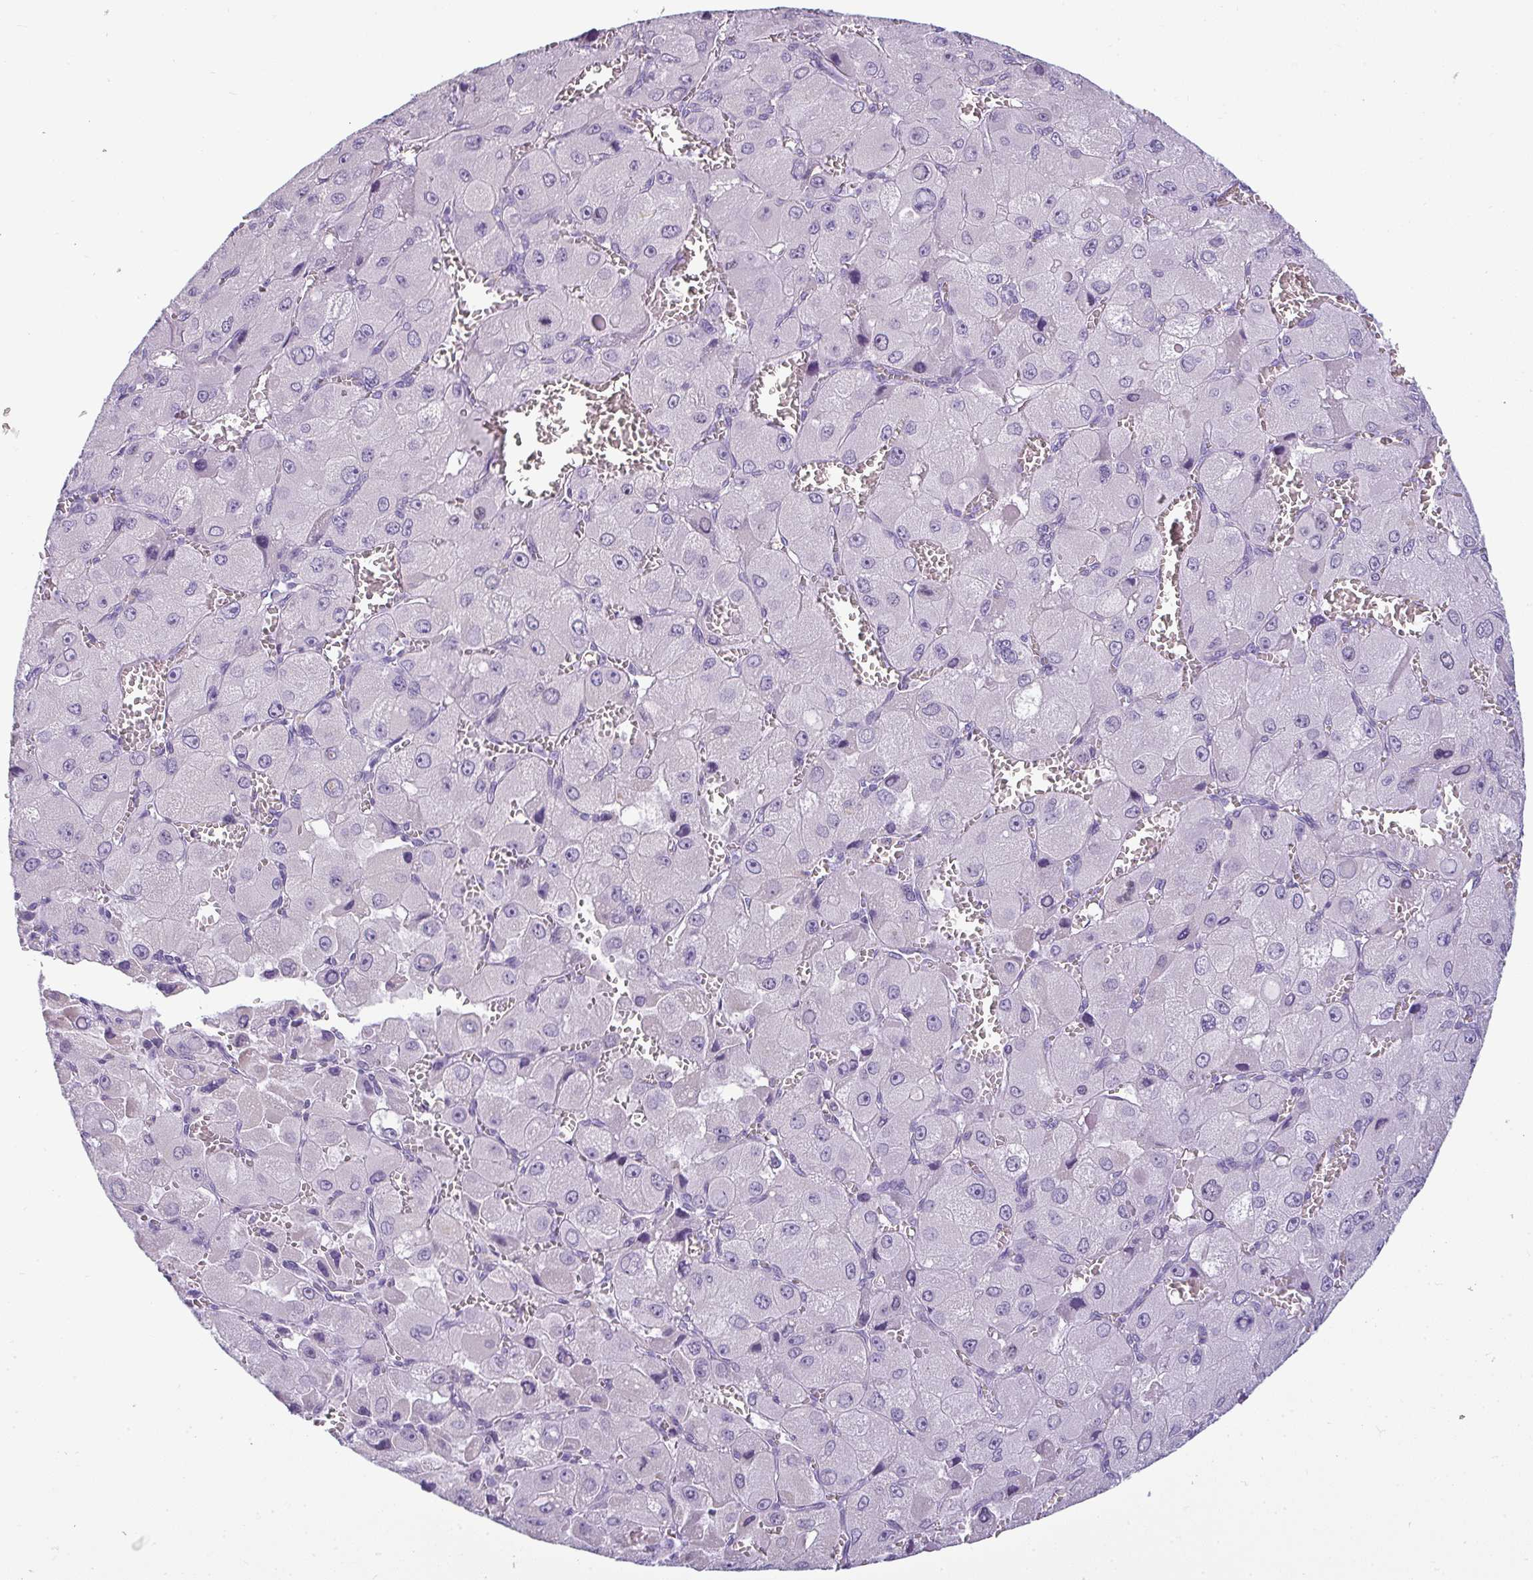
{"staining": {"intensity": "negative", "quantity": "none", "location": "none"}, "tissue": "liver cancer", "cell_type": "Tumor cells", "image_type": "cancer", "snomed": [{"axis": "morphology", "description": "Carcinoma, Hepatocellular, NOS"}, {"axis": "topography", "description": "Liver"}], "caption": "Image shows no protein positivity in tumor cells of liver cancer (hepatocellular carcinoma) tissue.", "gene": "SUZ12", "patient": {"sex": "male", "age": 27}}